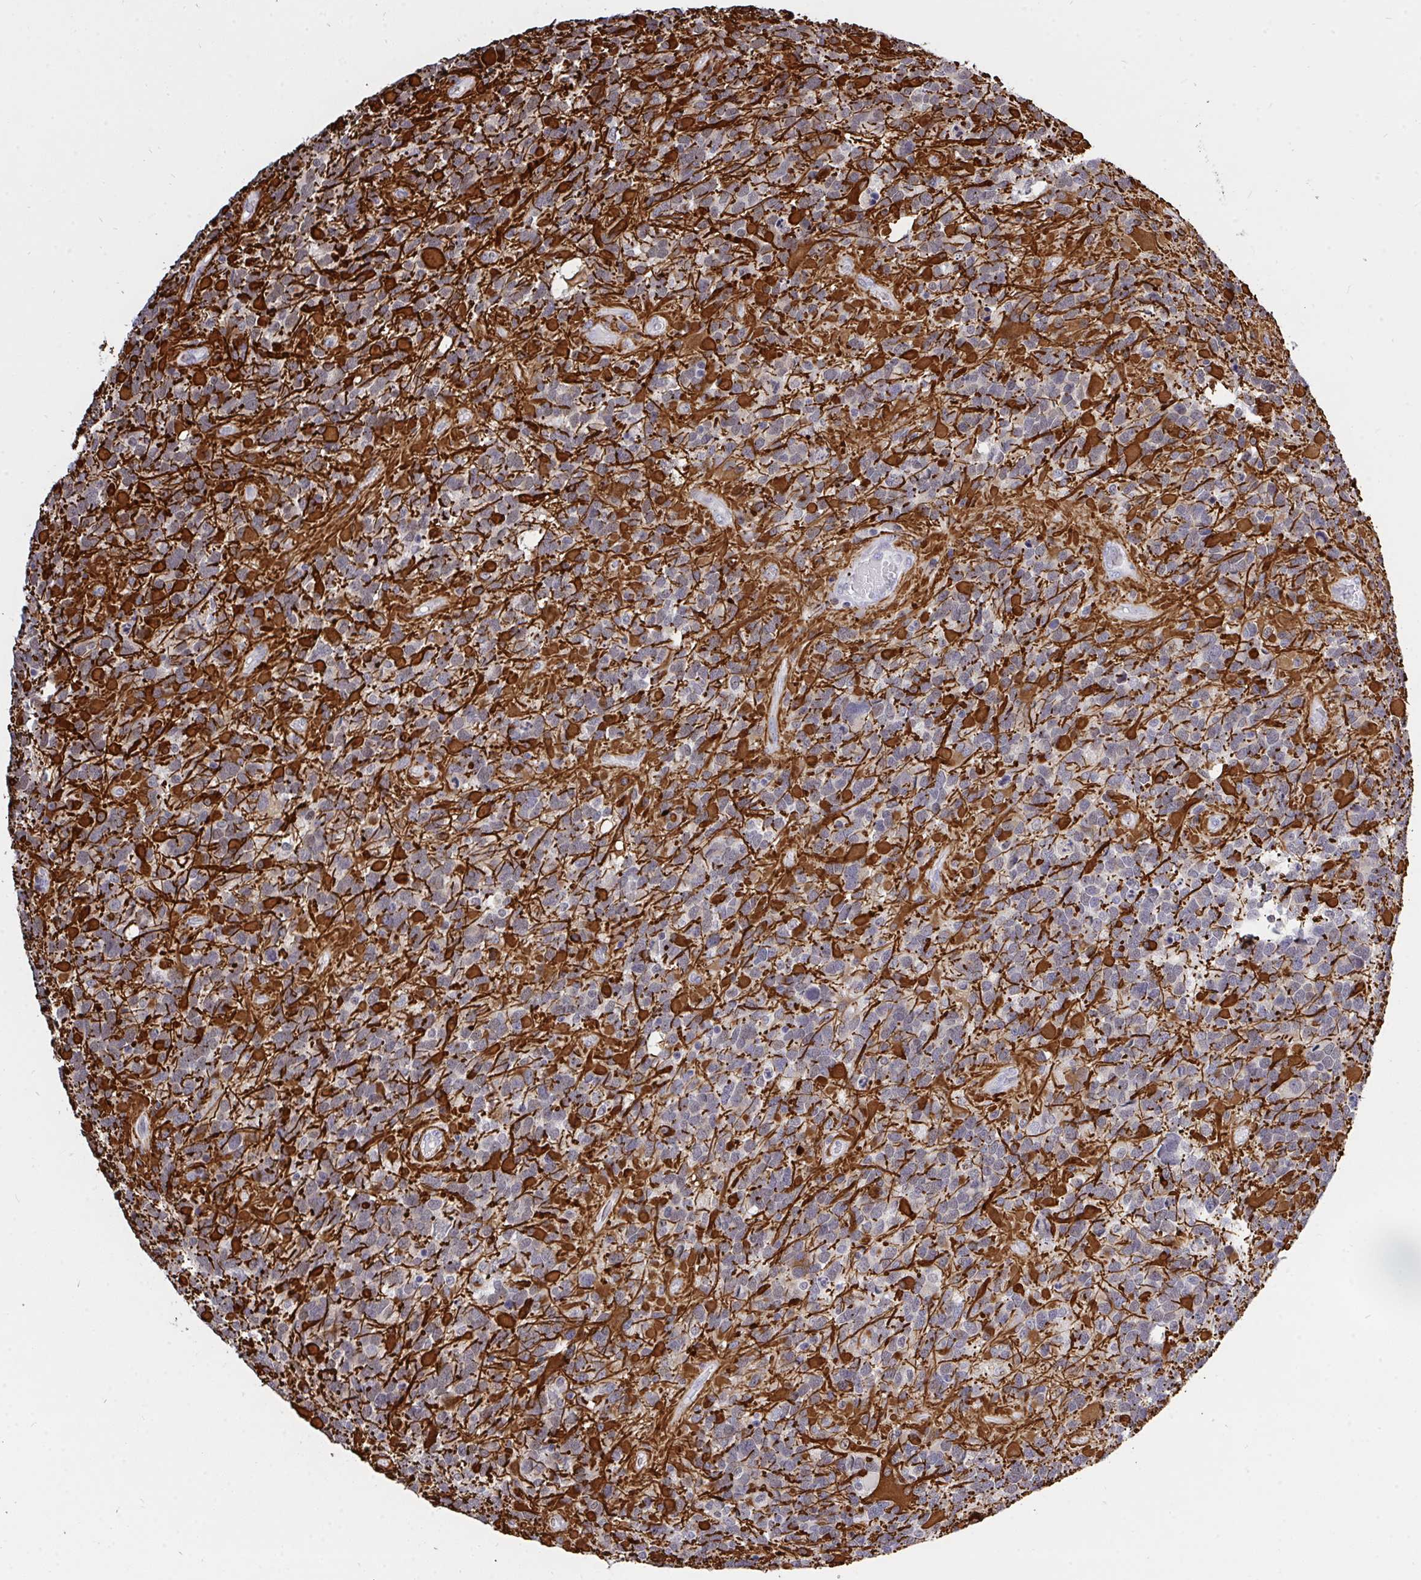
{"staining": {"intensity": "negative", "quantity": "none", "location": "none"}, "tissue": "glioma", "cell_type": "Tumor cells", "image_type": "cancer", "snomed": [{"axis": "morphology", "description": "Glioma, malignant, High grade"}, {"axis": "topography", "description": "Brain"}], "caption": "A high-resolution photomicrograph shows immunohistochemistry (IHC) staining of malignant high-grade glioma, which exhibits no significant expression in tumor cells.", "gene": "THOP1", "patient": {"sex": "female", "age": 40}}